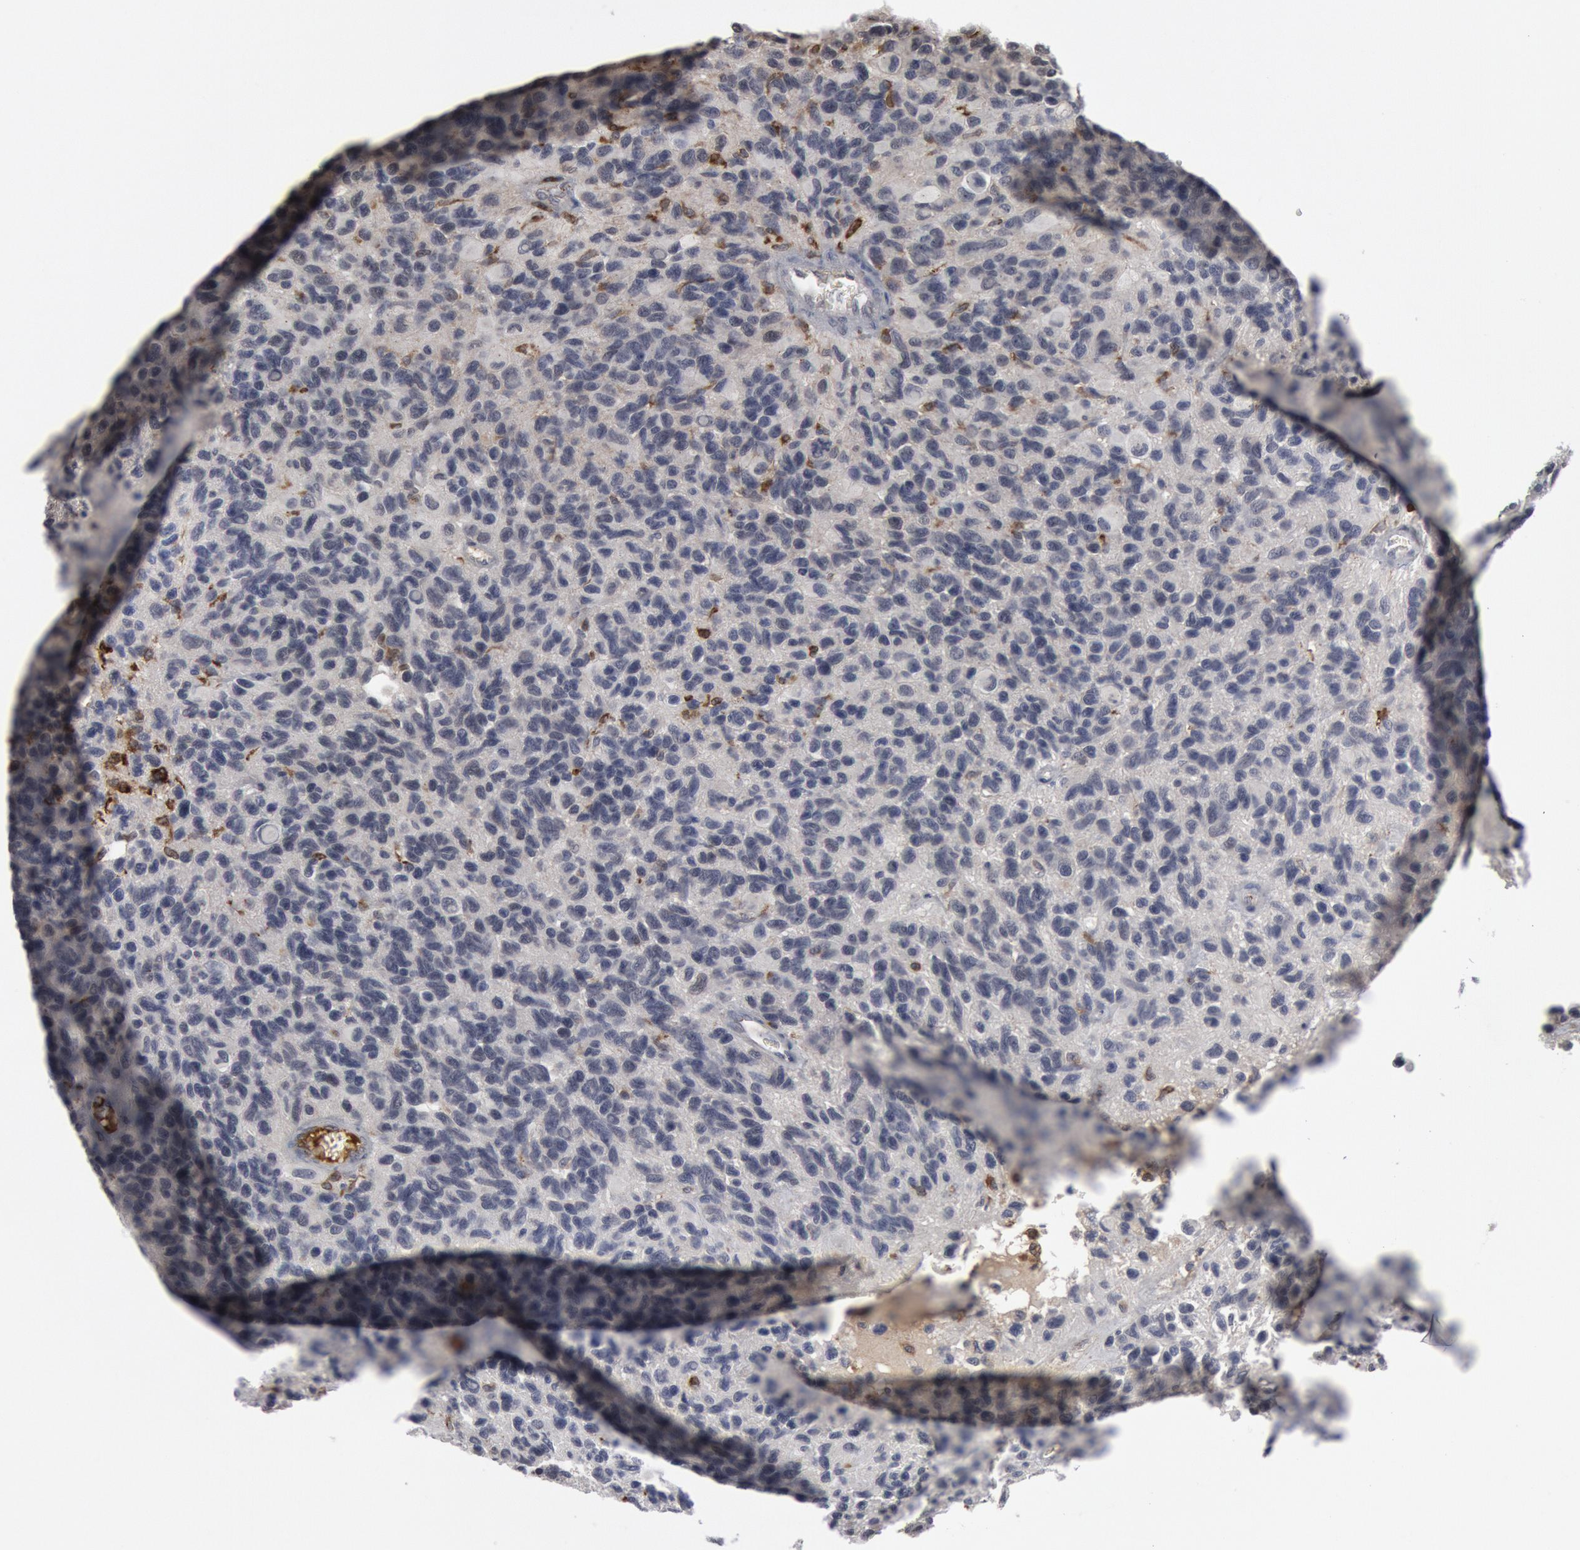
{"staining": {"intensity": "negative", "quantity": "none", "location": "none"}, "tissue": "glioma", "cell_type": "Tumor cells", "image_type": "cancer", "snomed": [{"axis": "morphology", "description": "Glioma, malignant, High grade"}, {"axis": "topography", "description": "Brain"}], "caption": "This is an immunohistochemistry (IHC) photomicrograph of human glioma. There is no expression in tumor cells.", "gene": "C1QC", "patient": {"sex": "male", "age": 77}}